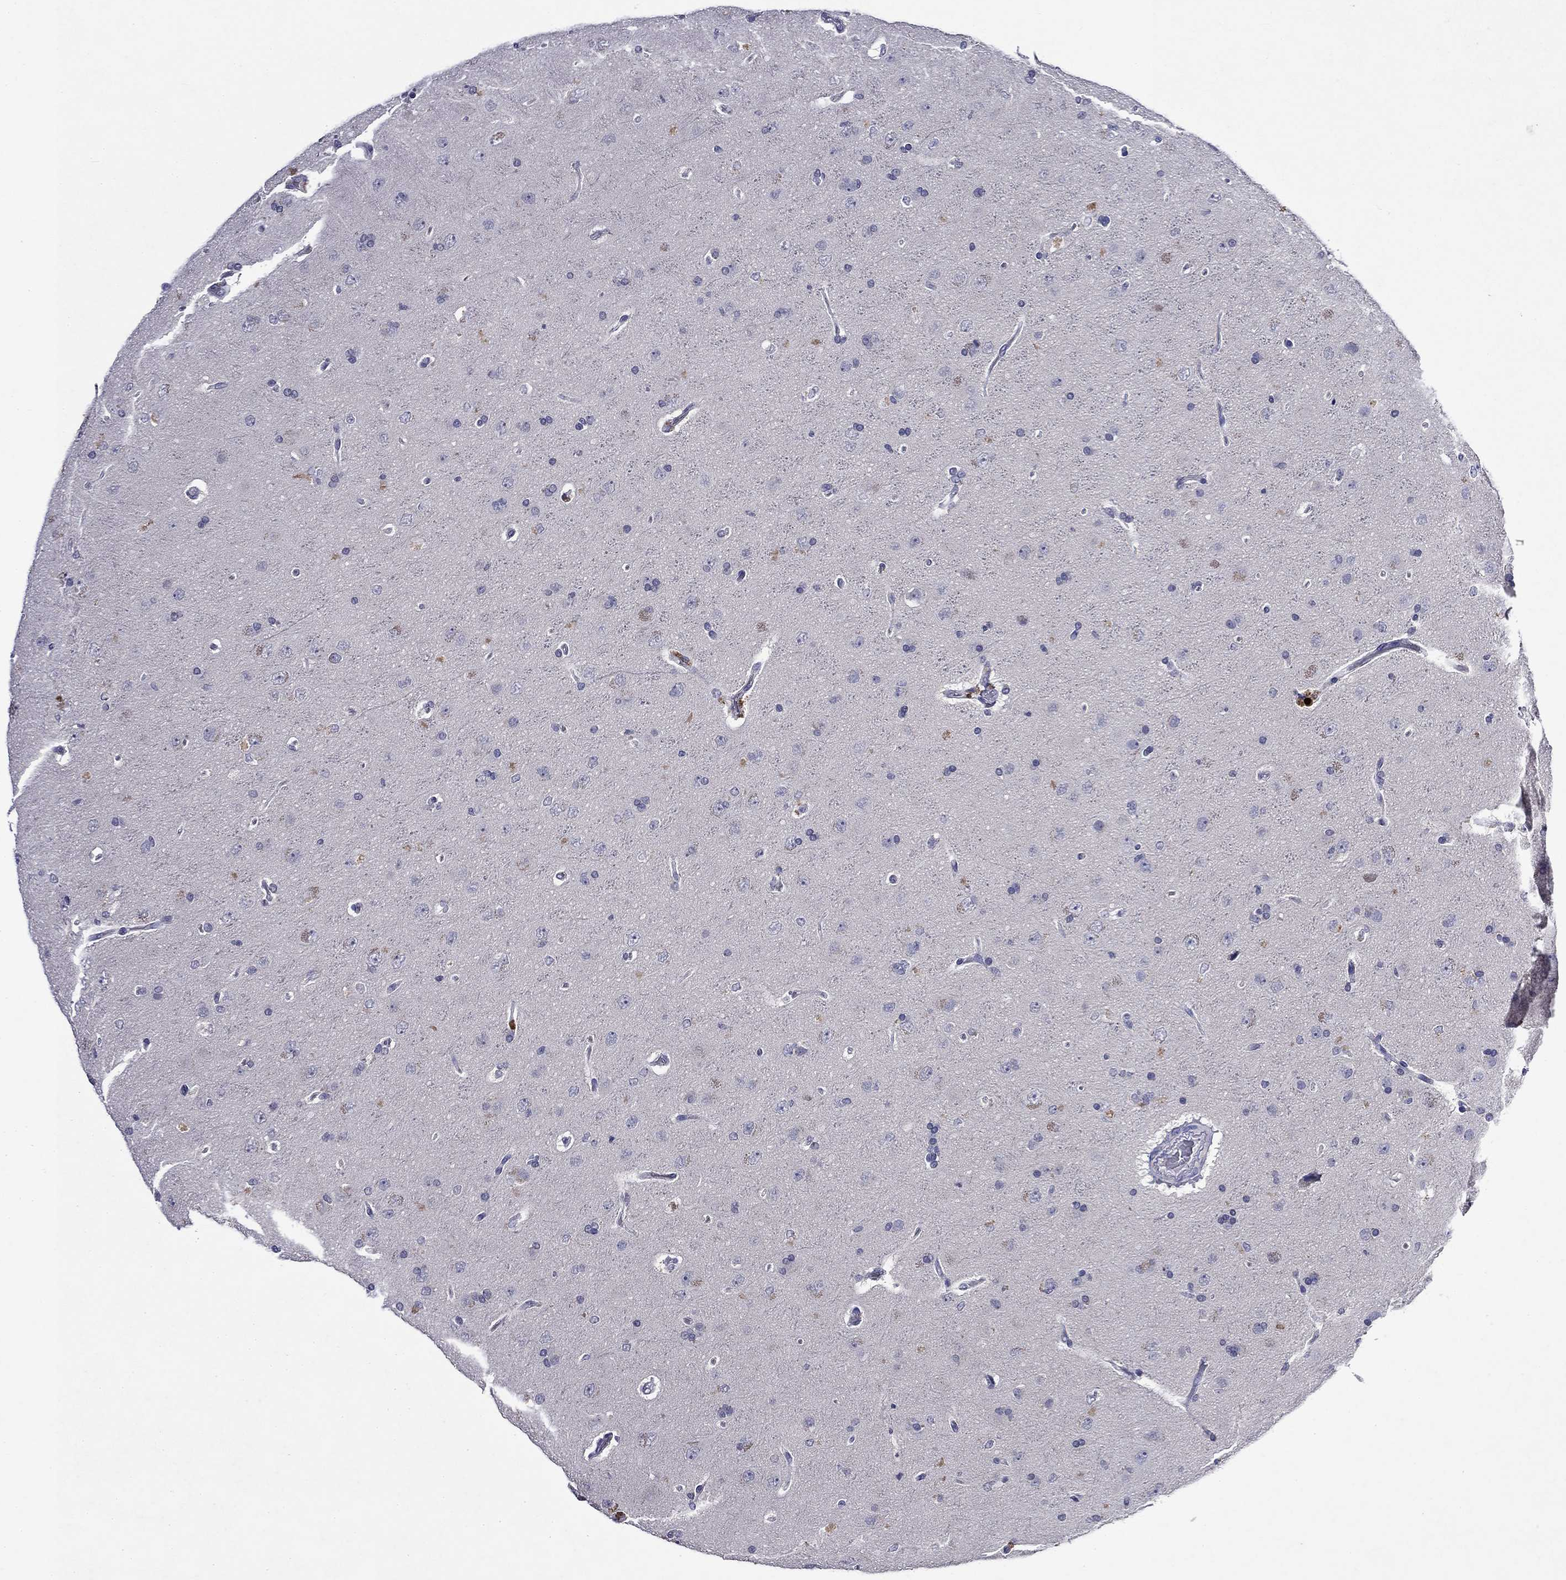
{"staining": {"intensity": "negative", "quantity": "none", "location": "none"}, "tissue": "glioma", "cell_type": "Tumor cells", "image_type": "cancer", "snomed": [{"axis": "morphology", "description": "Glioma, malignant, NOS"}, {"axis": "topography", "description": "Cerebral cortex"}], "caption": "Immunohistochemistry (IHC) photomicrograph of neoplastic tissue: human glioma stained with DAB shows no significant protein staining in tumor cells. (Immunohistochemistry (IHC), brightfield microscopy, high magnification).", "gene": "IRF5", "patient": {"sex": "male", "age": 58}}